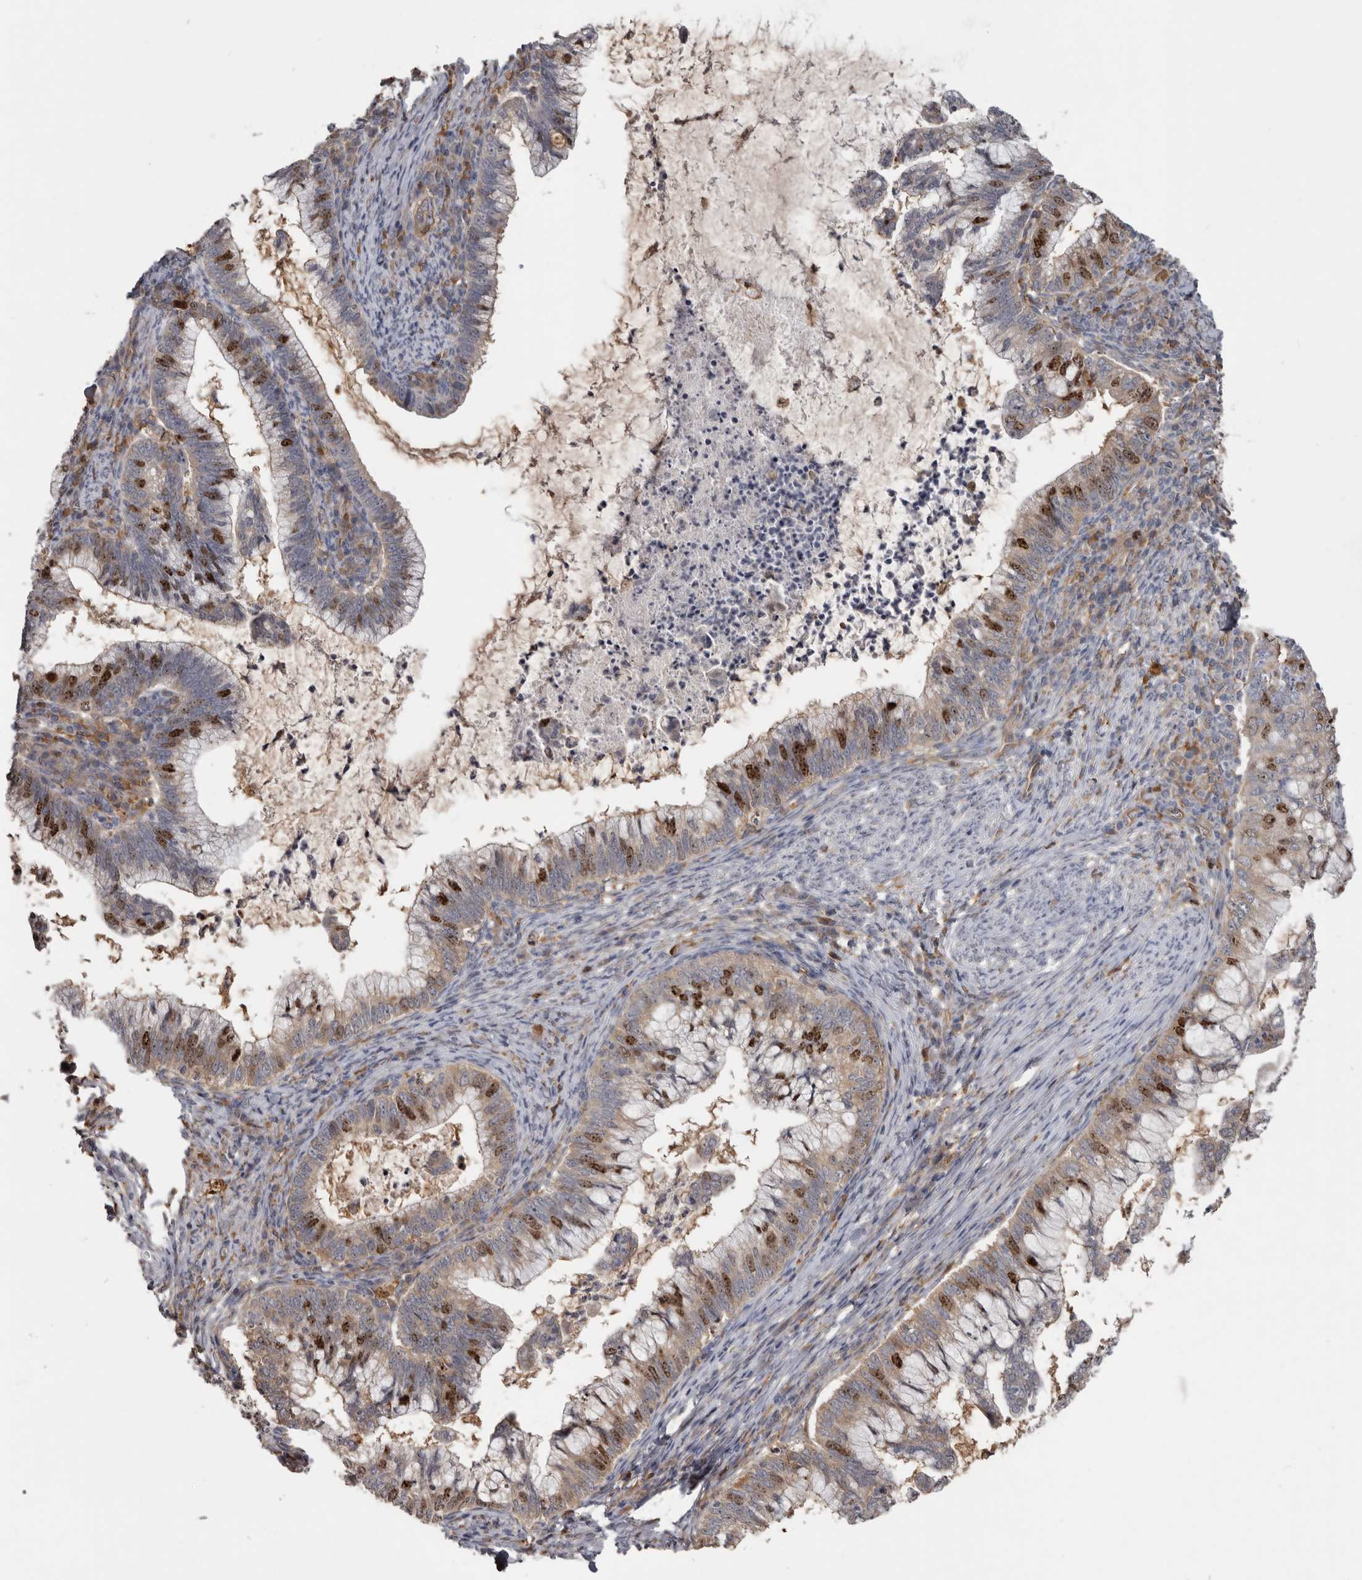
{"staining": {"intensity": "strong", "quantity": "25%-75%", "location": "nuclear"}, "tissue": "cervical cancer", "cell_type": "Tumor cells", "image_type": "cancer", "snomed": [{"axis": "morphology", "description": "Adenocarcinoma, NOS"}, {"axis": "topography", "description": "Cervix"}], "caption": "An image of human cervical adenocarcinoma stained for a protein exhibits strong nuclear brown staining in tumor cells.", "gene": "CDCA8", "patient": {"sex": "female", "age": 36}}